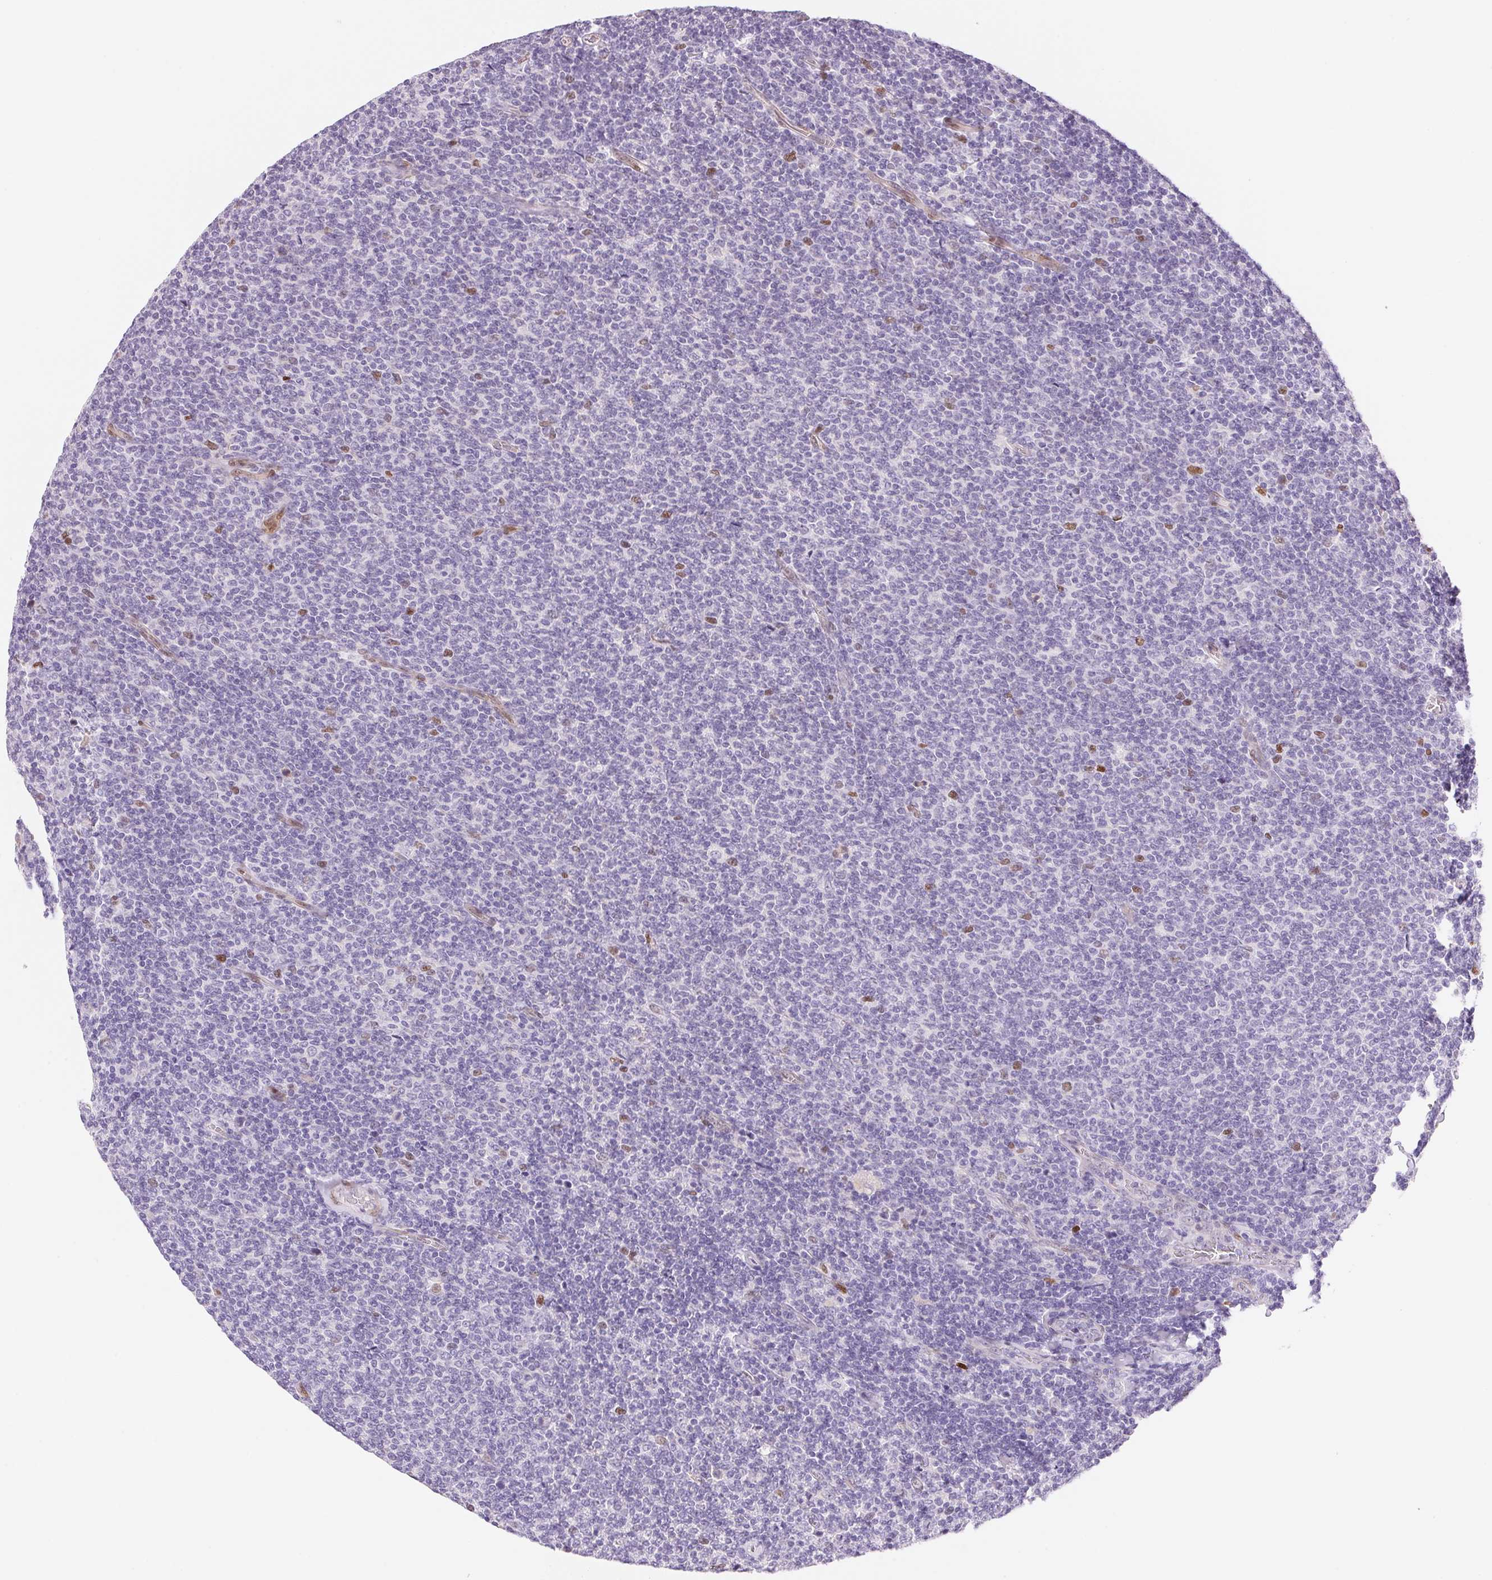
{"staining": {"intensity": "negative", "quantity": "none", "location": "none"}, "tissue": "lymphoma", "cell_type": "Tumor cells", "image_type": "cancer", "snomed": [{"axis": "morphology", "description": "Malignant lymphoma, non-Hodgkin's type, Low grade"}, {"axis": "topography", "description": "Lymph node"}], "caption": "Histopathology image shows no significant protein positivity in tumor cells of low-grade malignant lymphoma, non-Hodgkin's type. (DAB (3,3'-diaminobenzidine) IHC visualized using brightfield microscopy, high magnification).", "gene": "SMTN", "patient": {"sex": "male", "age": 52}}